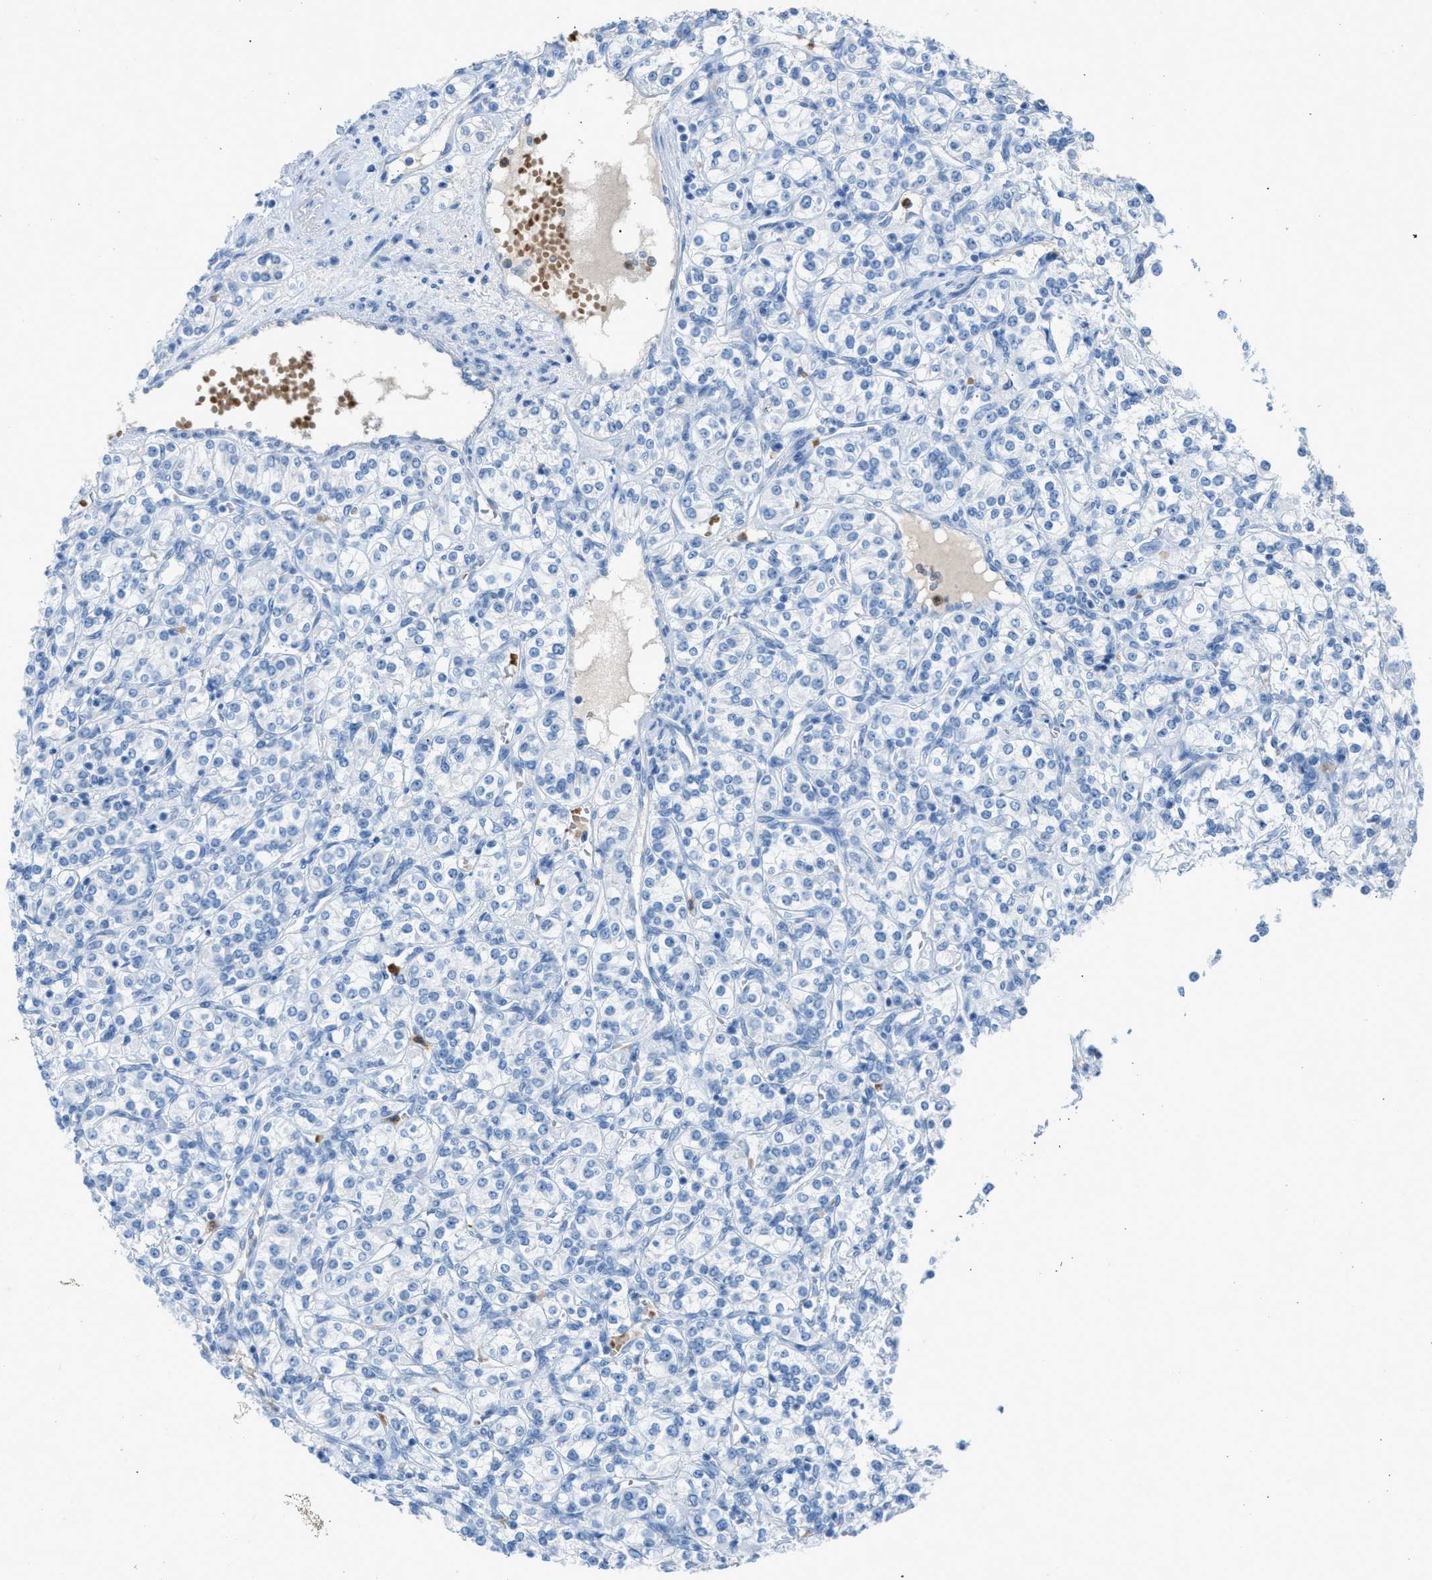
{"staining": {"intensity": "negative", "quantity": "none", "location": "none"}, "tissue": "renal cancer", "cell_type": "Tumor cells", "image_type": "cancer", "snomed": [{"axis": "morphology", "description": "Adenocarcinoma, NOS"}, {"axis": "topography", "description": "Kidney"}], "caption": "The photomicrograph shows no significant expression in tumor cells of adenocarcinoma (renal).", "gene": "CFAP77", "patient": {"sex": "male", "age": 77}}